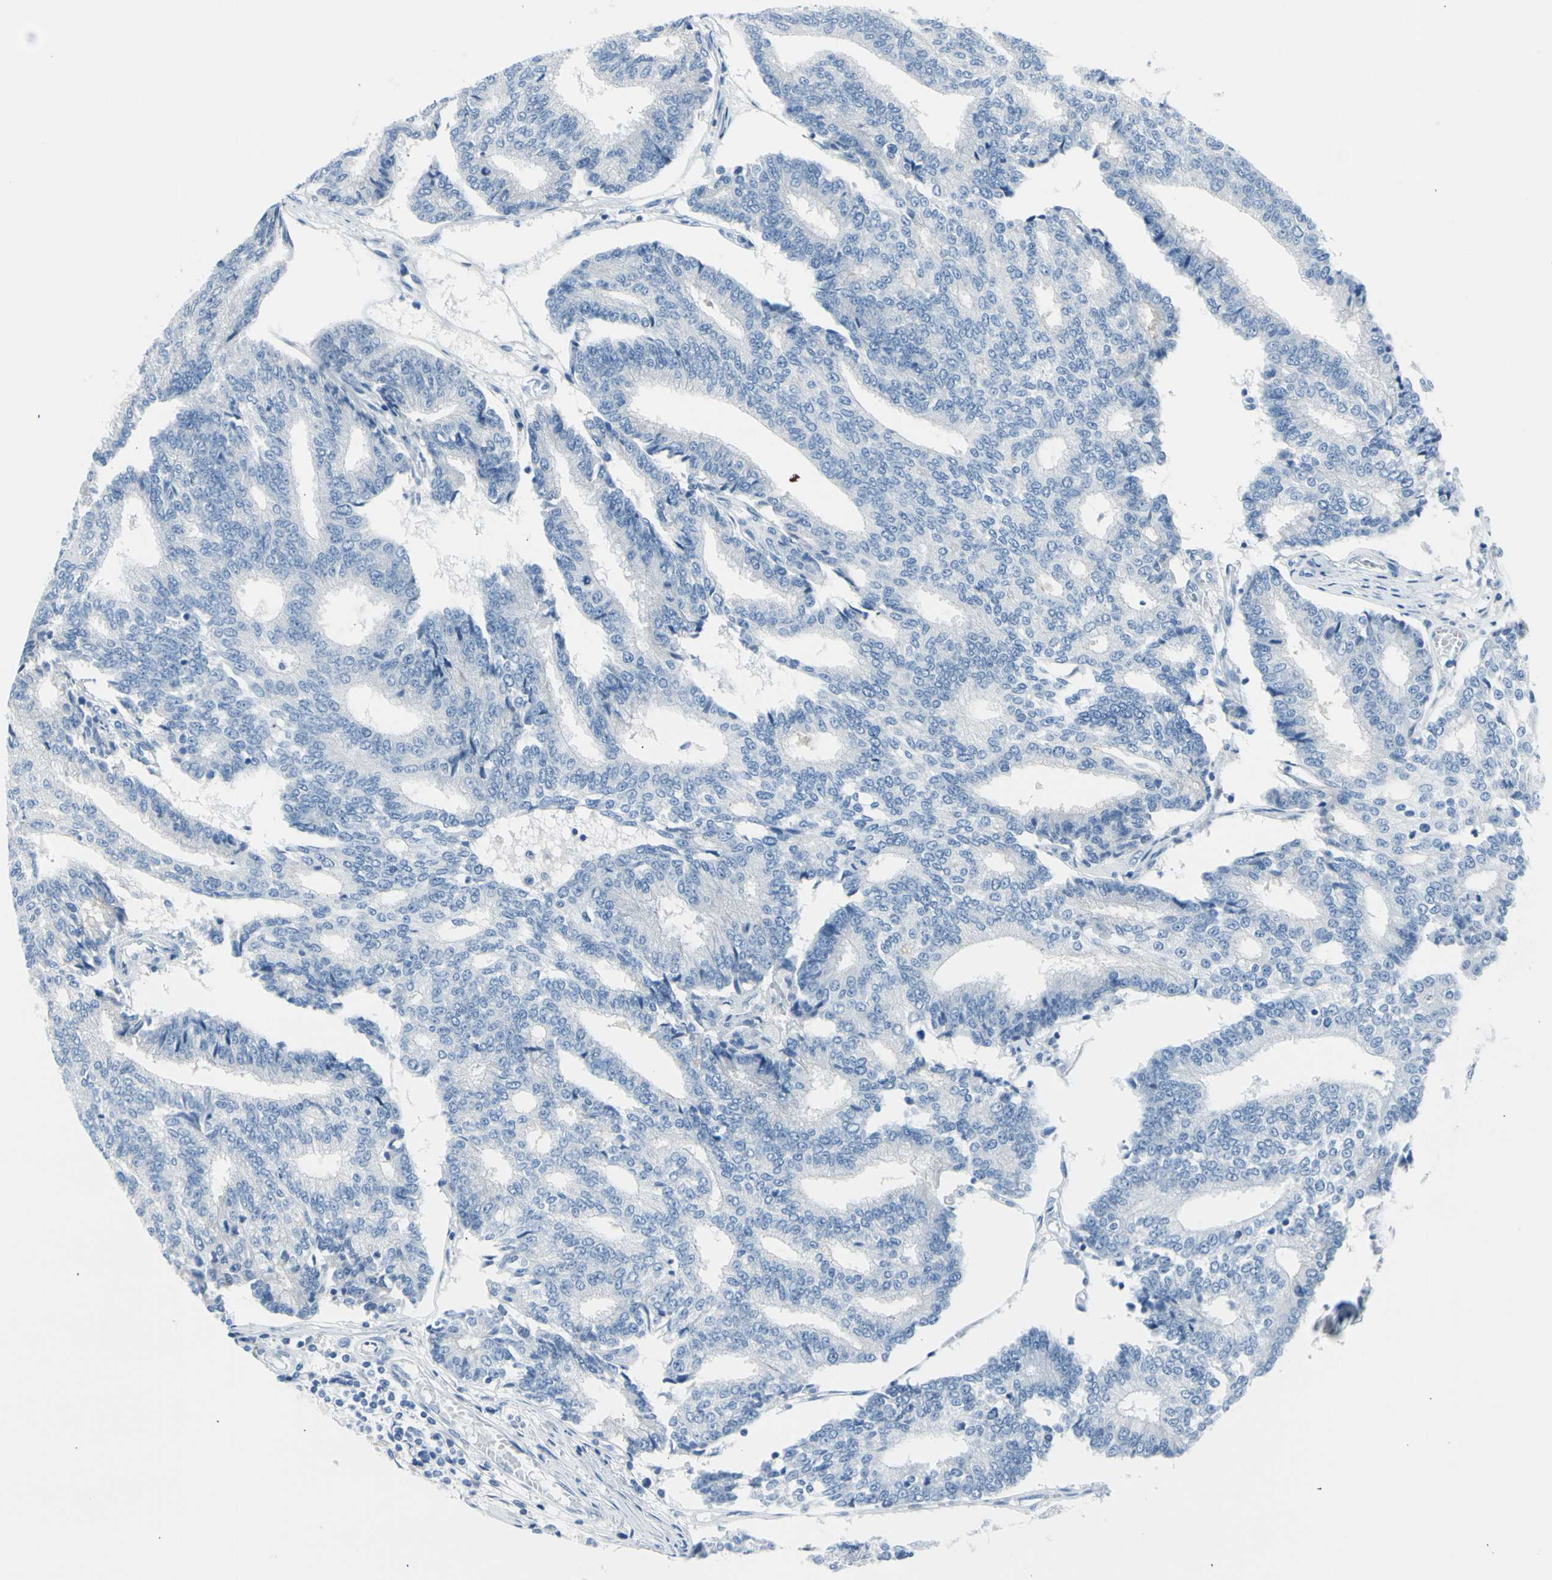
{"staining": {"intensity": "negative", "quantity": "none", "location": "none"}, "tissue": "prostate cancer", "cell_type": "Tumor cells", "image_type": "cancer", "snomed": [{"axis": "morphology", "description": "Adenocarcinoma, High grade"}, {"axis": "topography", "description": "Prostate"}], "caption": "A photomicrograph of prostate cancer stained for a protein displays no brown staining in tumor cells.", "gene": "TPO", "patient": {"sex": "male", "age": 55}}